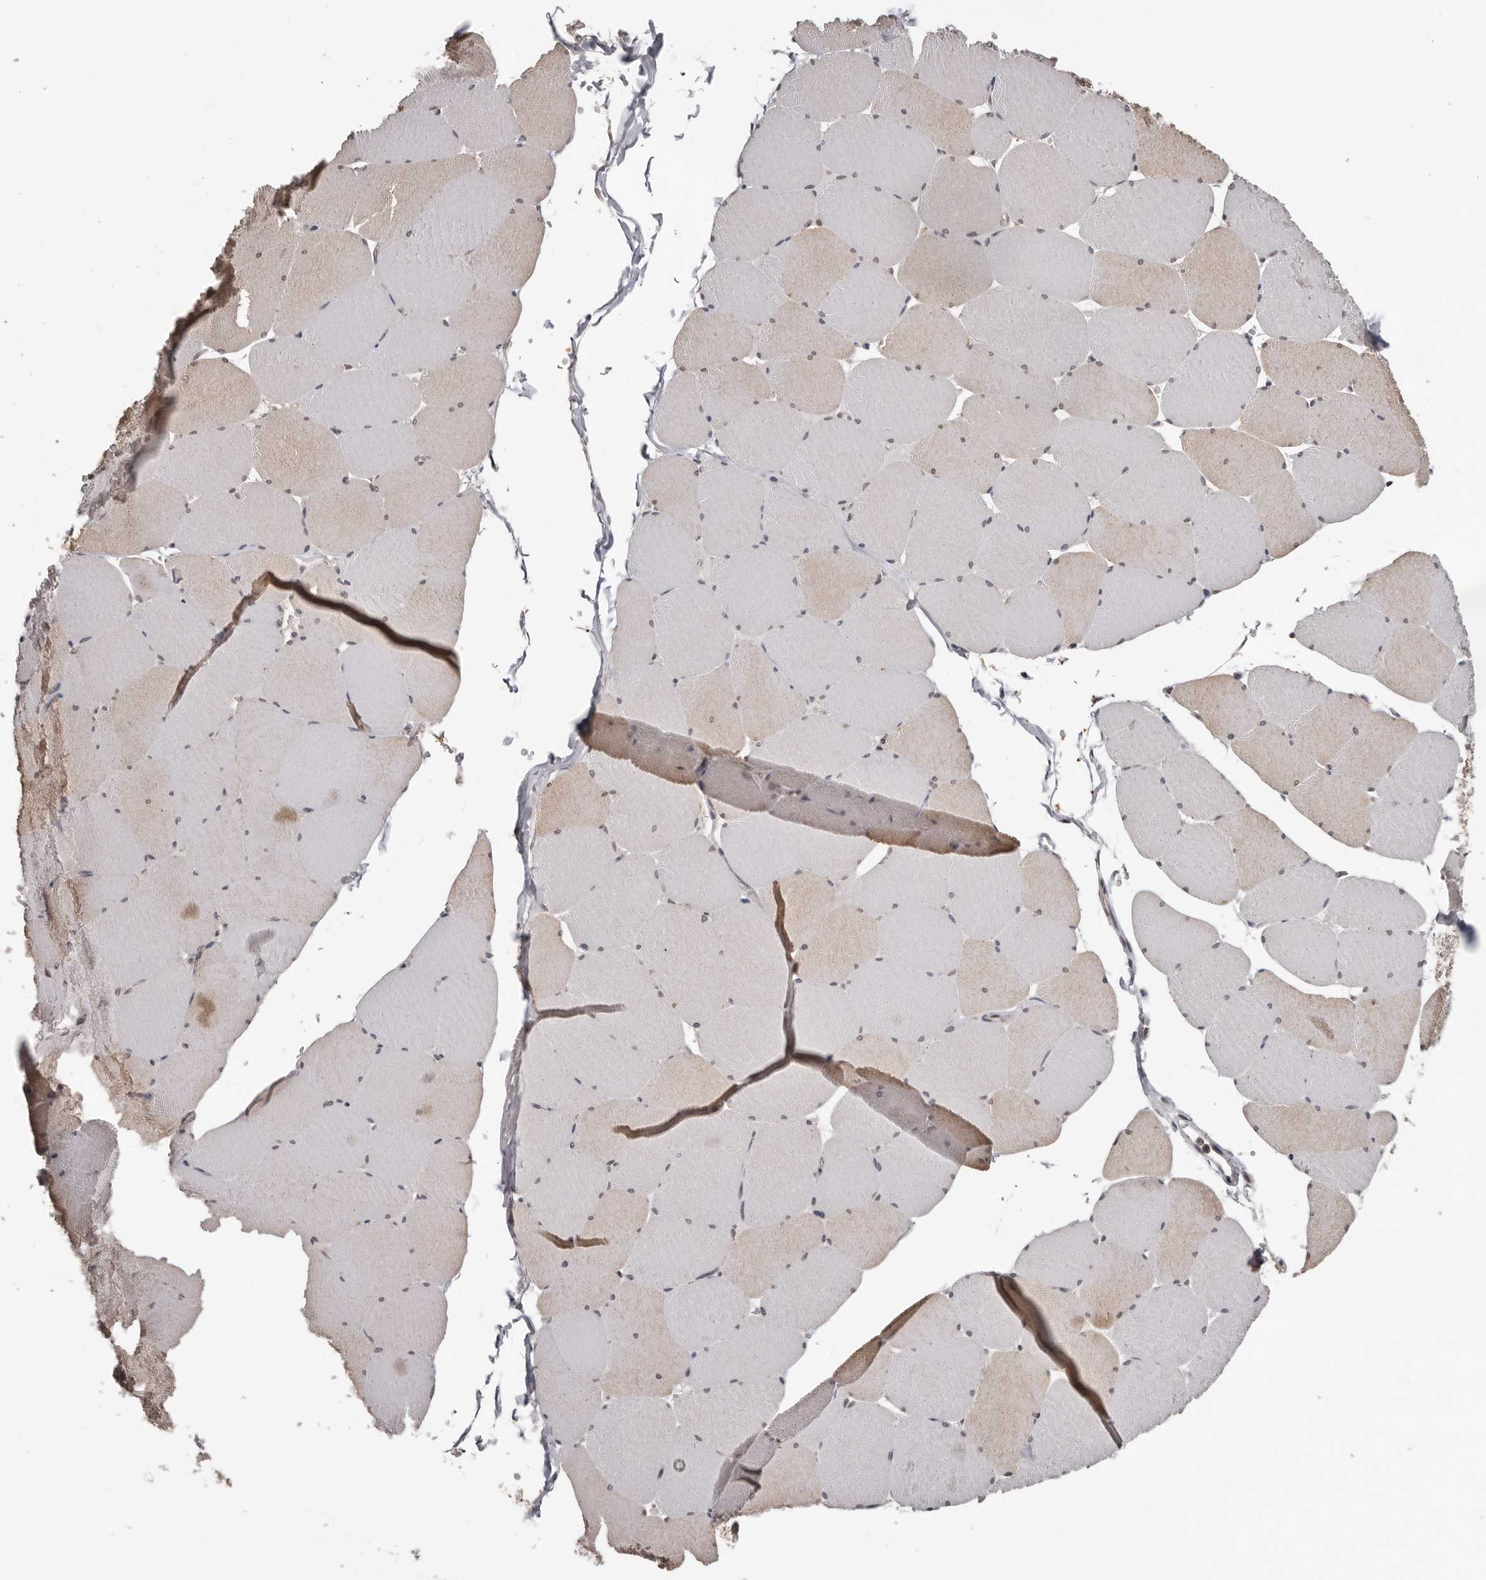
{"staining": {"intensity": "weak", "quantity": "<25%", "location": "cytoplasmic/membranous,nuclear"}, "tissue": "skeletal muscle", "cell_type": "Myocytes", "image_type": "normal", "snomed": [{"axis": "morphology", "description": "Normal tissue, NOS"}, {"axis": "topography", "description": "Skeletal muscle"}, {"axis": "topography", "description": "Head-Neck"}], "caption": "Immunohistochemical staining of unremarkable skeletal muscle displays no significant positivity in myocytes.", "gene": "MOGAT2", "patient": {"sex": "male", "age": 66}}